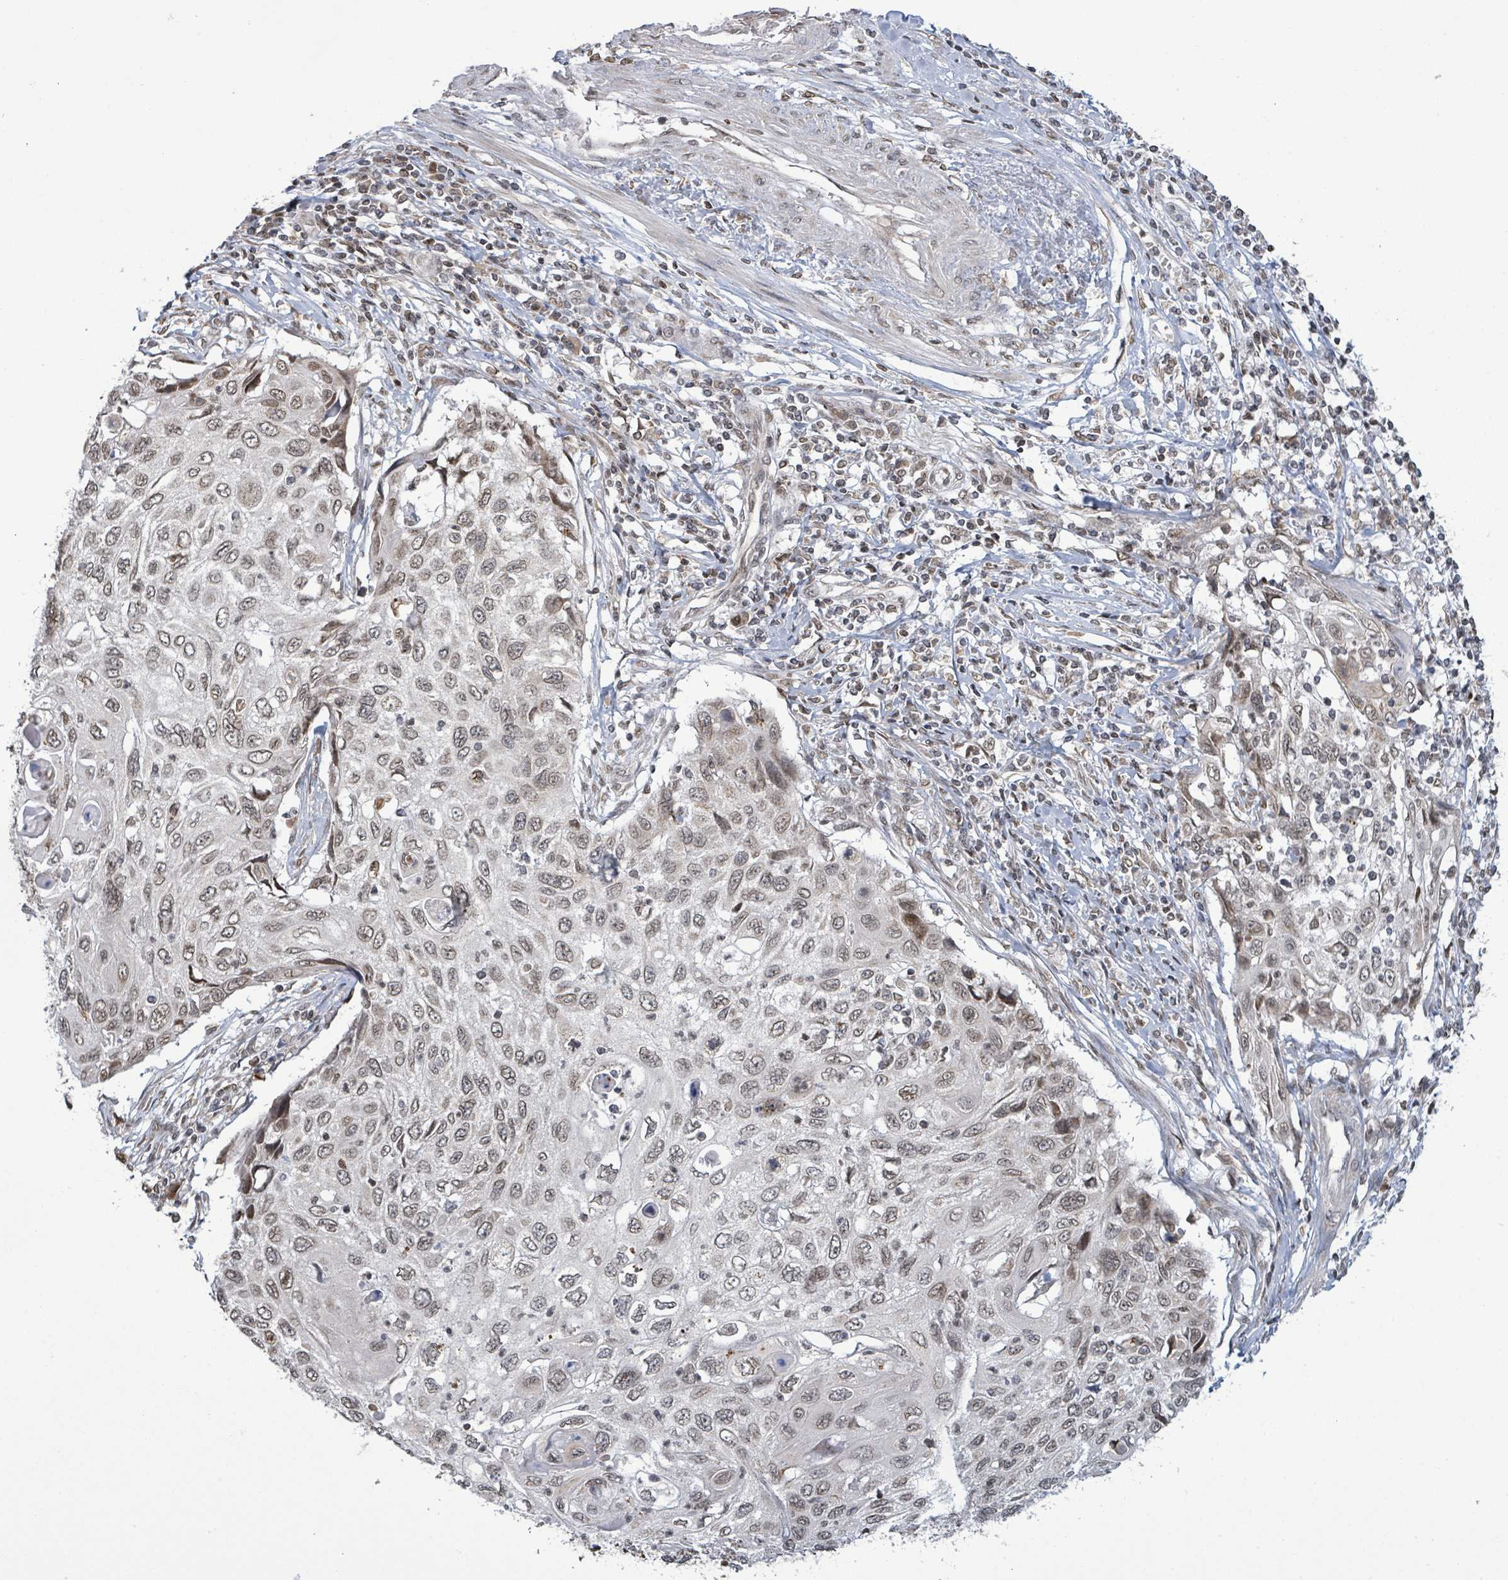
{"staining": {"intensity": "weak", "quantity": ">75%", "location": "nuclear"}, "tissue": "cervical cancer", "cell_type": "Tumor cells", "image_type": "cancer", "snomed": [{"axis": "morphology", "description": "Squamous cell carcinoma, NOS"}, {"axis": "topography", "description": "Cervix"}], "caption": "This histopathology image demonstrates cervical cancer (squamous cell carcinoma) stained with IHC to label a protein in brown. The nuclear of tumor cells show weak positivity for the protein. Nuclei are counter-stained blue.", "gene": "SBF2", "patient": {"sex": "female", "age": 70}}